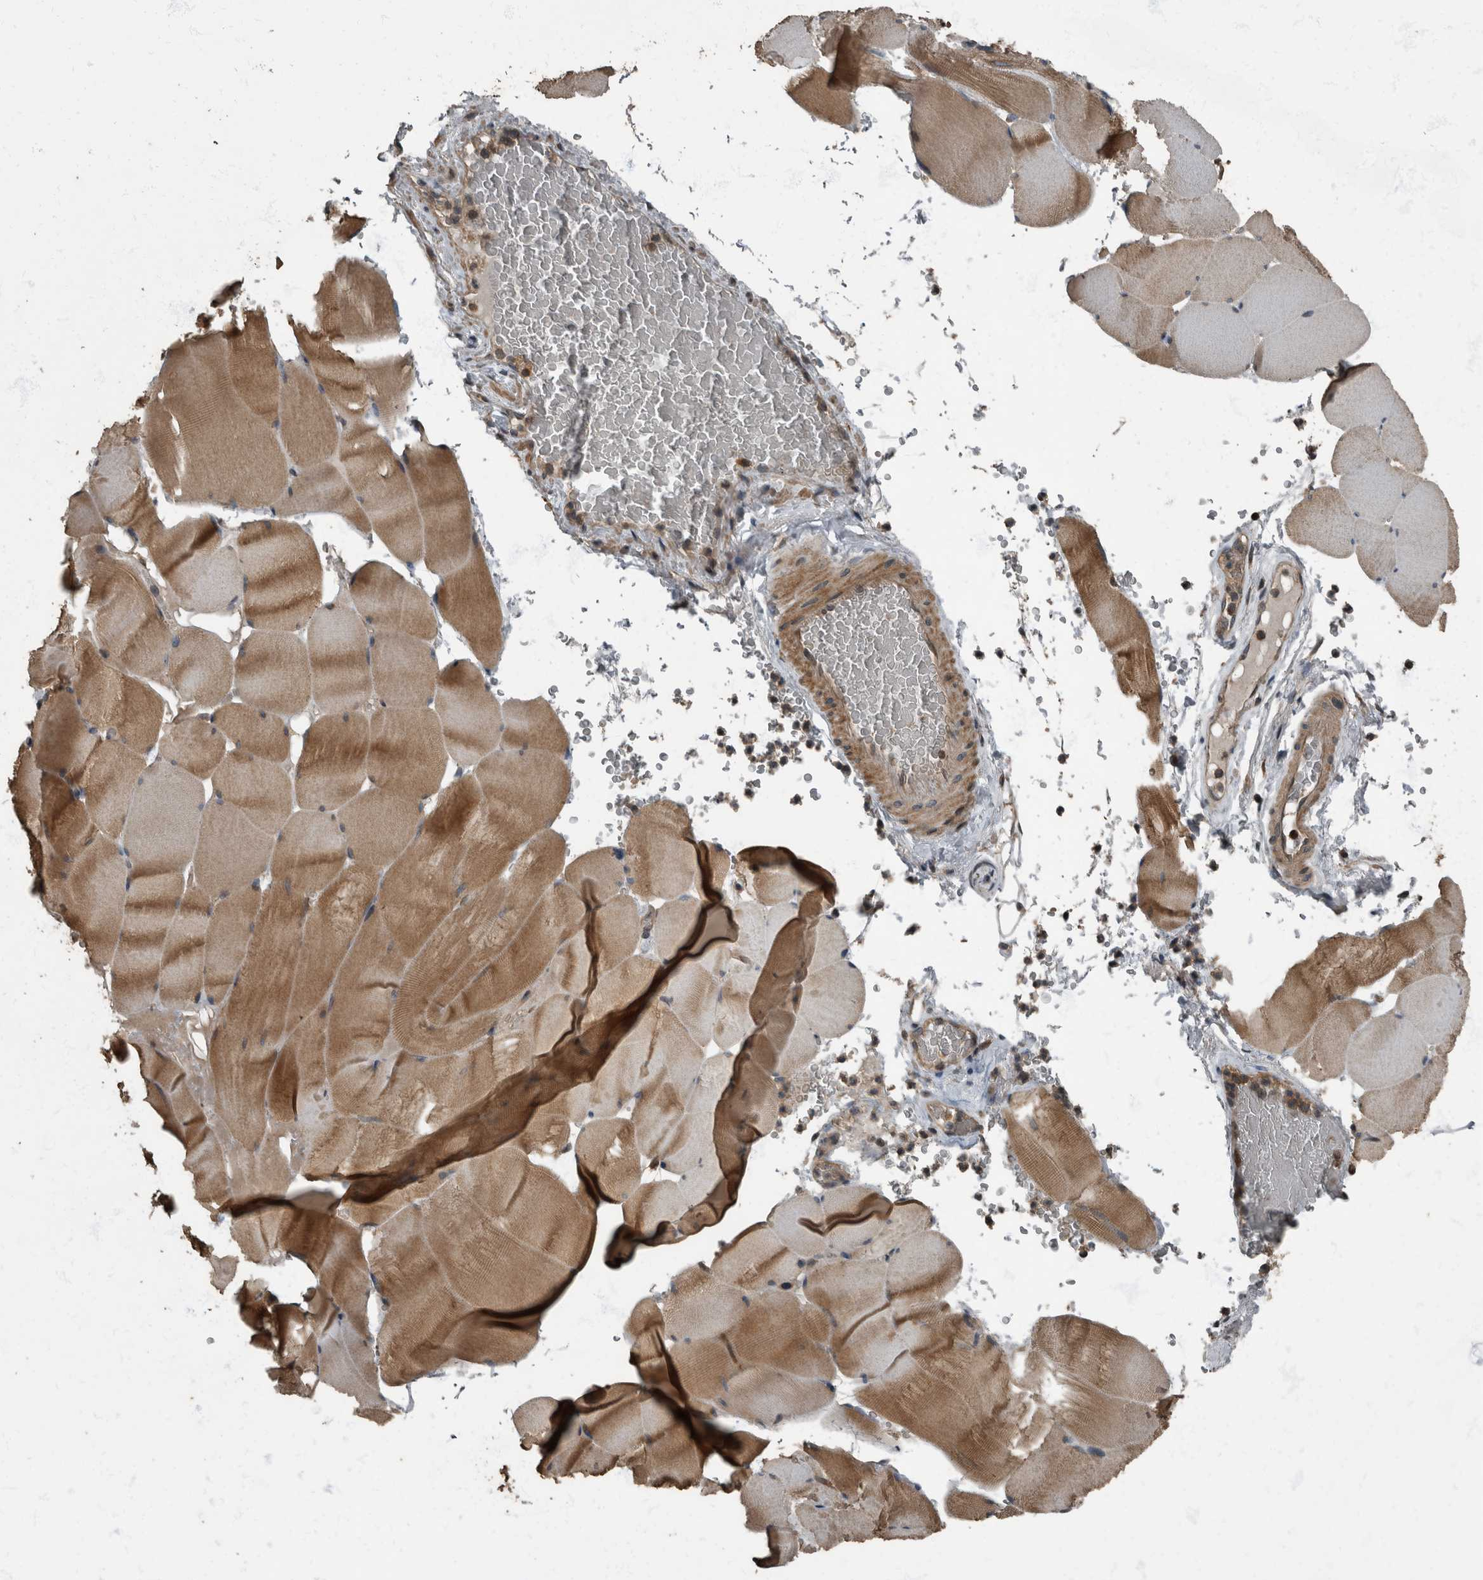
{"staining": {"intensity": "moderate", "quantity": ">75%", "location": "cytoplasmic/membranous"}, "tissue": "skeletal muscle", "cell_type": "Myocytes", "image_type": "normal", "snomed": [{"axis": "morphology", "description": "Normal tissue, NOS"}, {"axis": "topography", "description": "Skeletal muscle"}], "caption": "Protein staining exhibits moderate cytoplasmic/membranous expression in approximately >75% of myocytes in benign skeletal muscle.", "gene": "RABGGTB", "patient": {"sex": "male", "age": 62}}